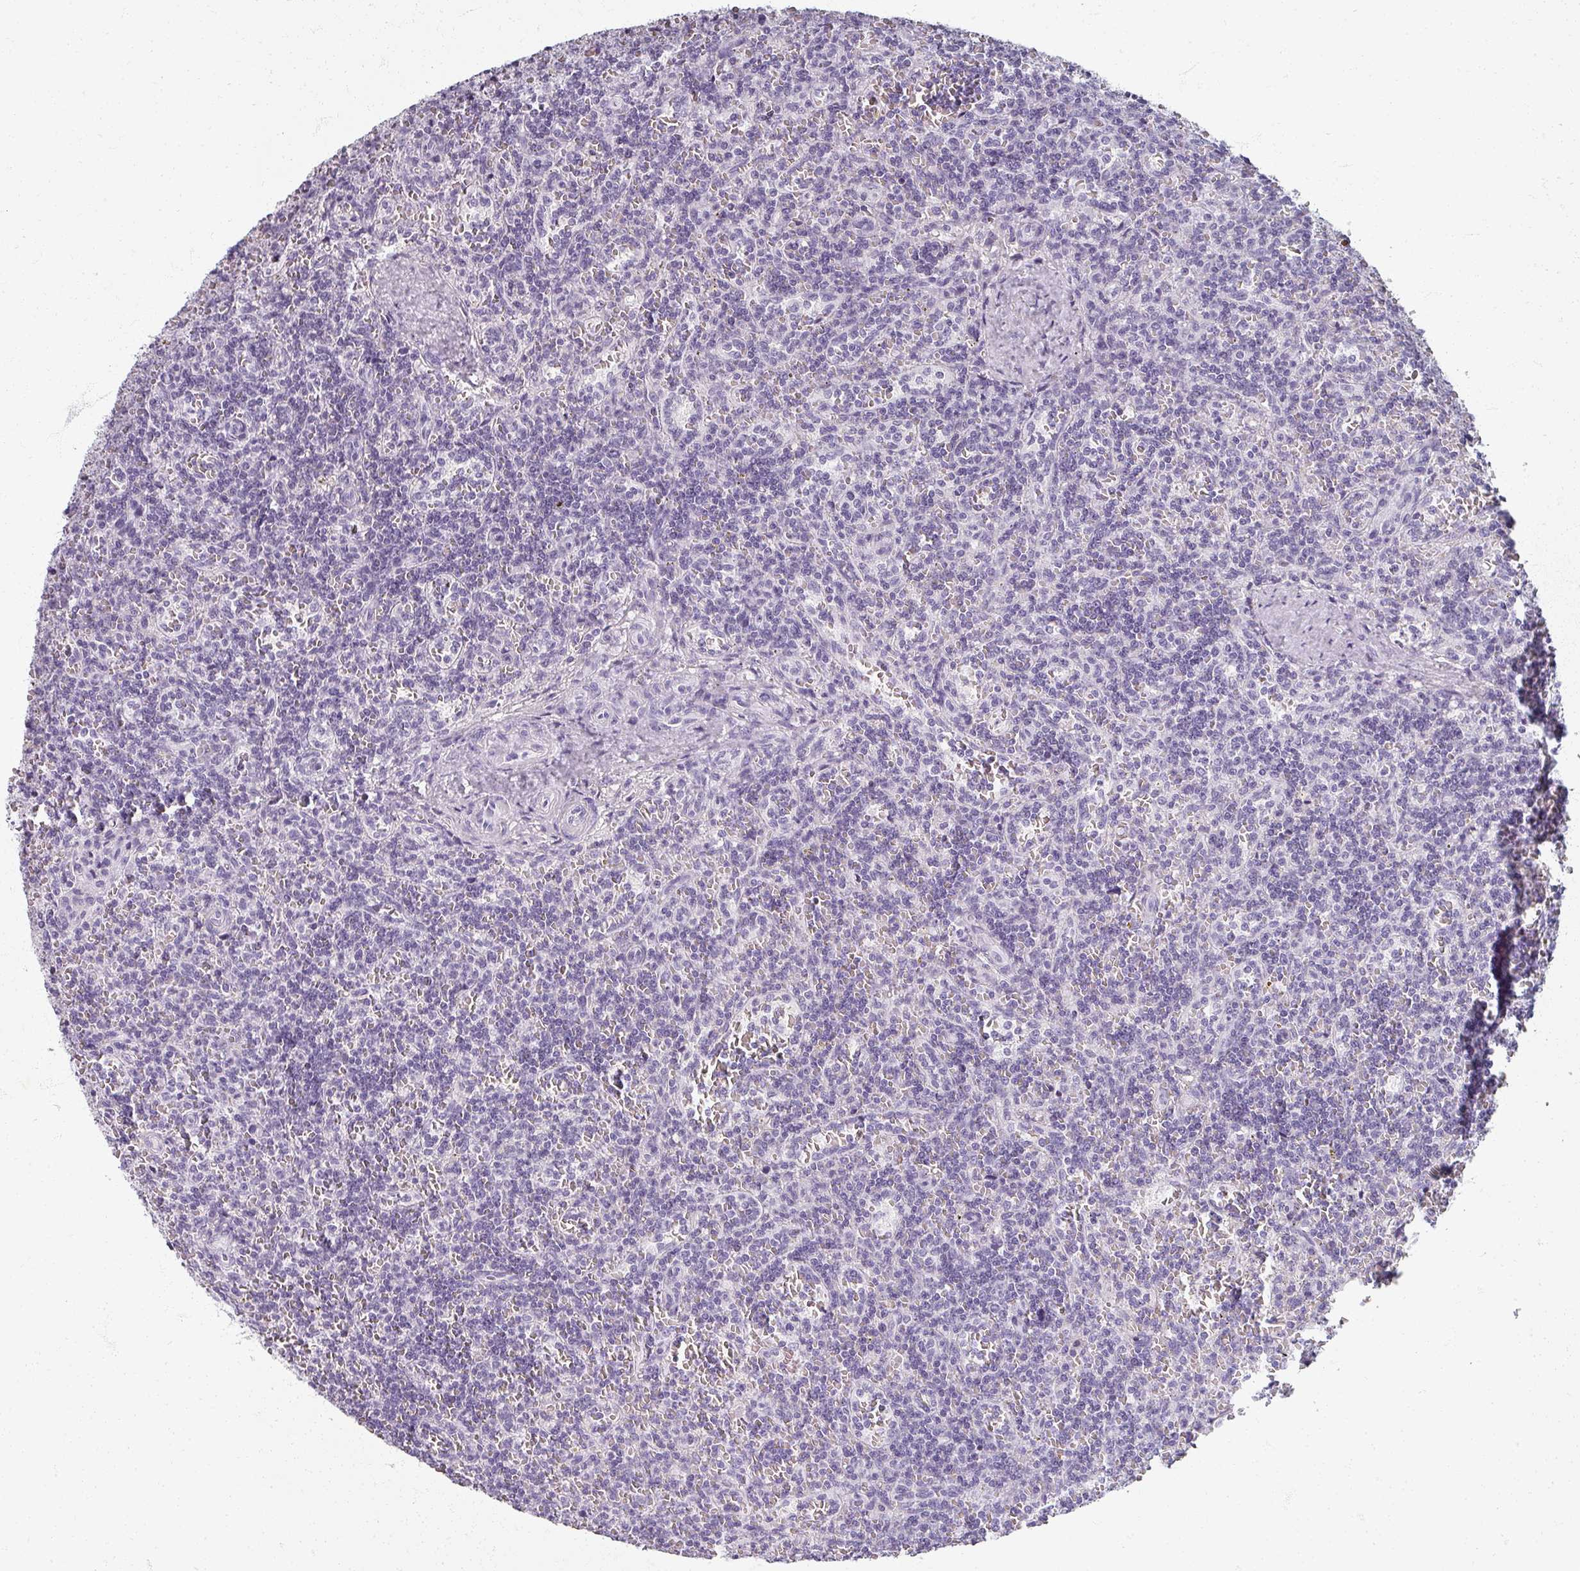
{"staining": {"intensity": "negative", "quantity": "none", "location": "none"}, "tissue": "lymphoma", "cell_type": "Tumor cells", "image_type": "cancer", "snomed": [{"axis": "morphology", "description": "Malignant lymphoma, non-Hodgkin's type, Low grade"}, {"axis": "topography", "description": "Spleen"}], "caption": "An image of low-grade malignant lymphoma, non-Hodgkin's type stained for a protein displays no brown staining in tumor cells. (DAB (3,3'-diaminobenzidine) immunohistochemistry (IHC), high magnification).", "gene": "REG3G", "patient": {"sex": "male", "age": 73}}